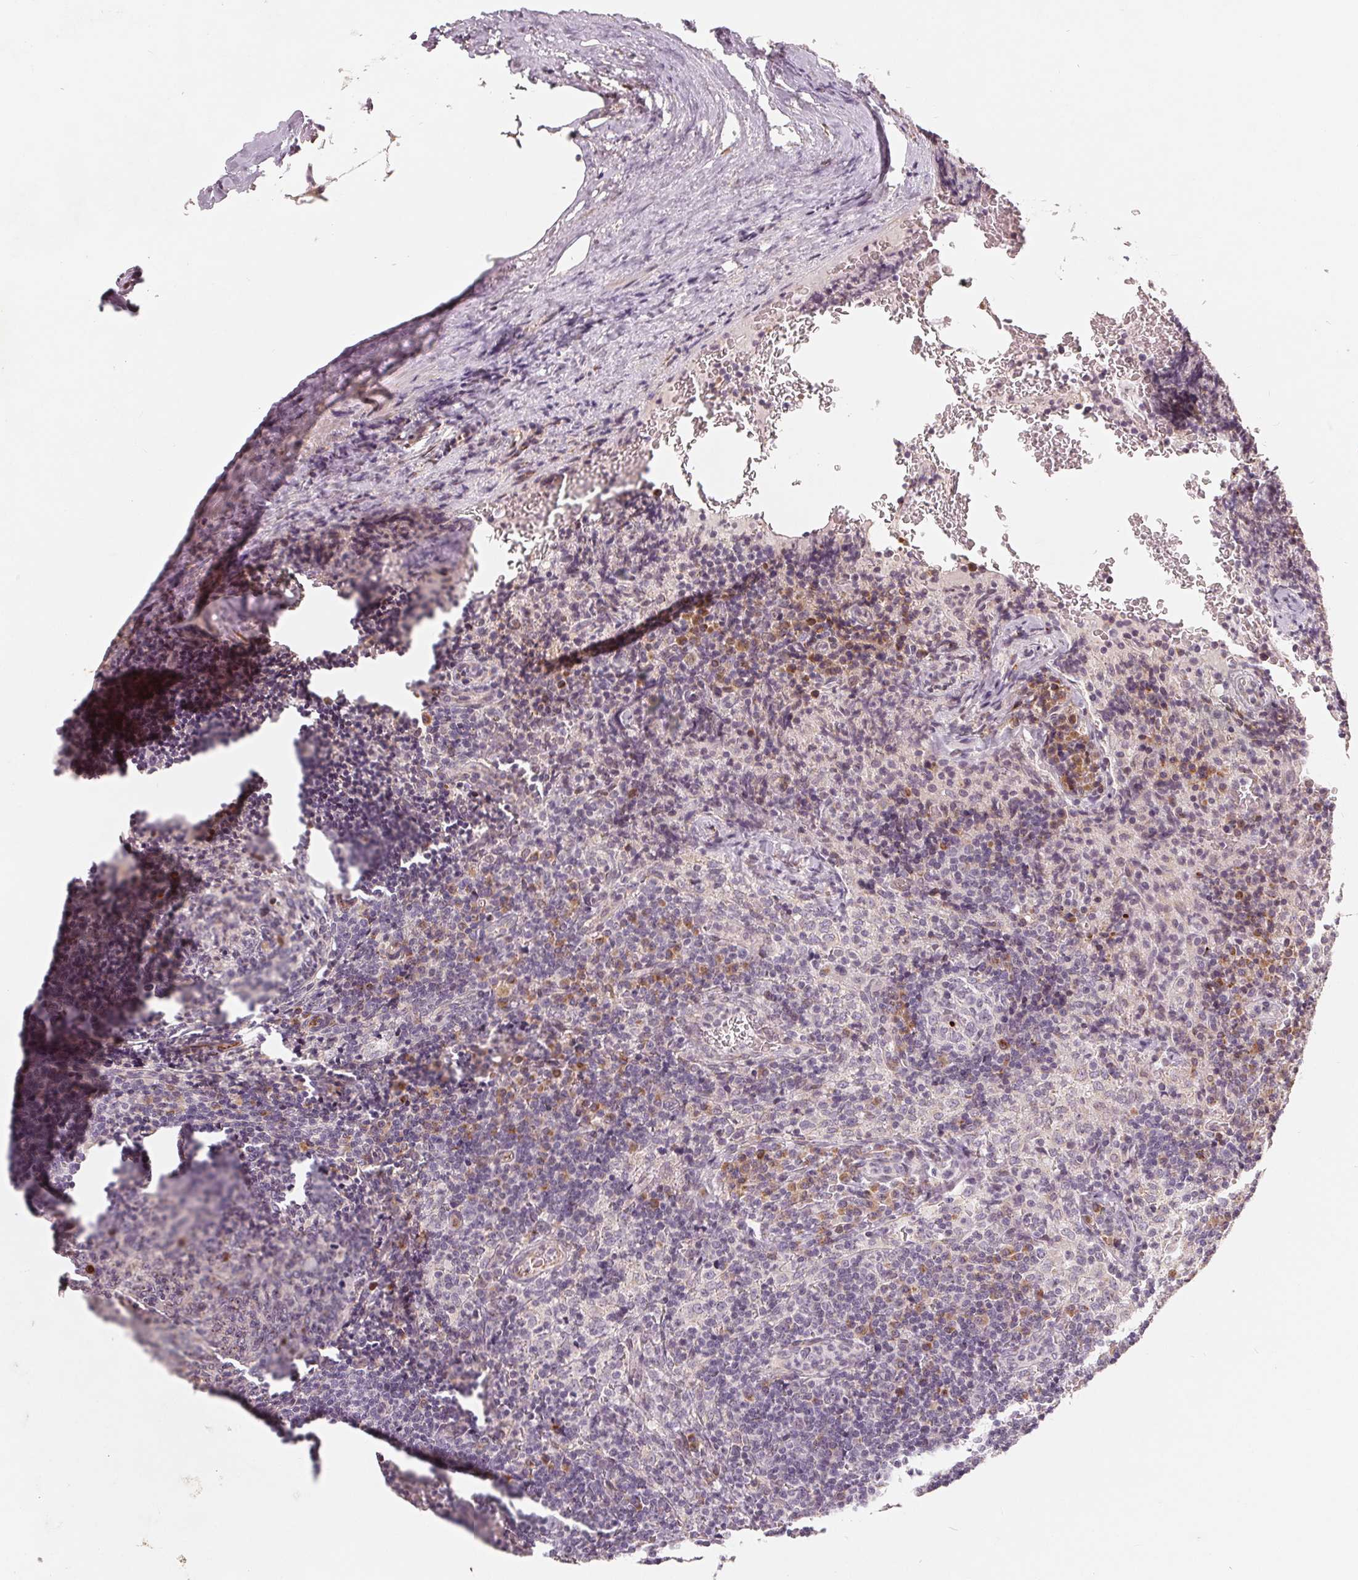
{"staining": {"intensity": "negative", "quantity": "none", "location": "none"}, "tissue": "lymph node", "cell_type": "Germinal center cells", "image_type": "normal", "snomed": [{"axis": "morphology", "description": "Normal tissue, NOS"}, {"axis": "topography", "description": "Lymph node"}], "caption": "IHC image of benign human lymph node stained for a protein (brown), which shows no staining in germinal center cells. (Stains: DAB (3,3'-diaminobenzidine) immunohistochemistry (IHC) with hematoxylin counter stain, Microscopy: brightfield microscopy at high magnification).", "gene": "TMSB15B", "patient": {"sex": "male", "age": 67}}